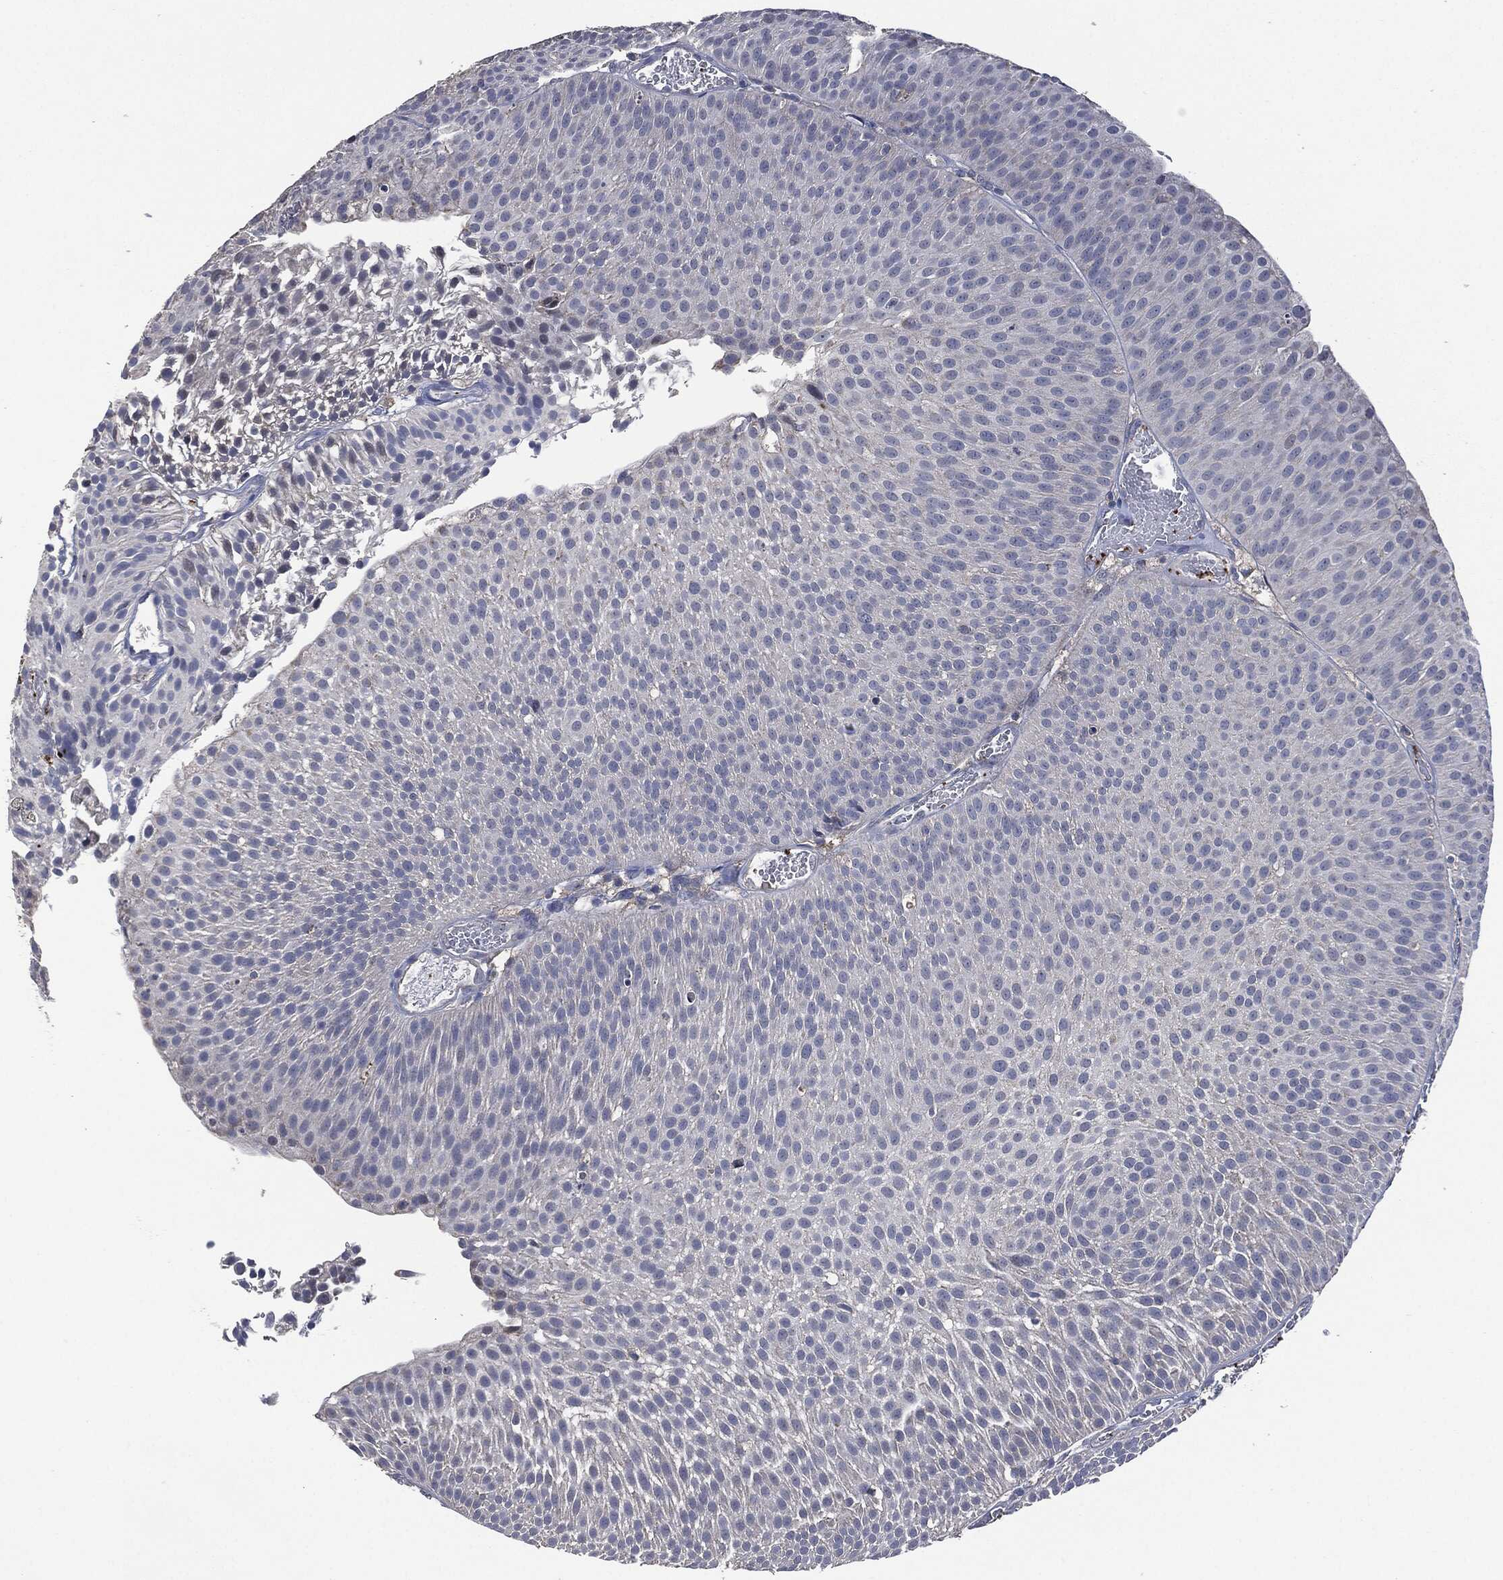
{"staining": {"intensity": "negative", "quantity": "none", "location": "none"}, "tissue": "urothelial cancer", "cell_type": "Tumor cells", "image_type": "cancer", "snomed": [{"axis": "morphology", "description": "Urothelial carcinoma, Low grade"}, {"axis": "topography", "description": "Urinary bladder"}], "caption": "There is no significant staining in tumor cells of urothelial cancer.", "gene": "CD33", "patient": {"sex": "male", "age": 65}}